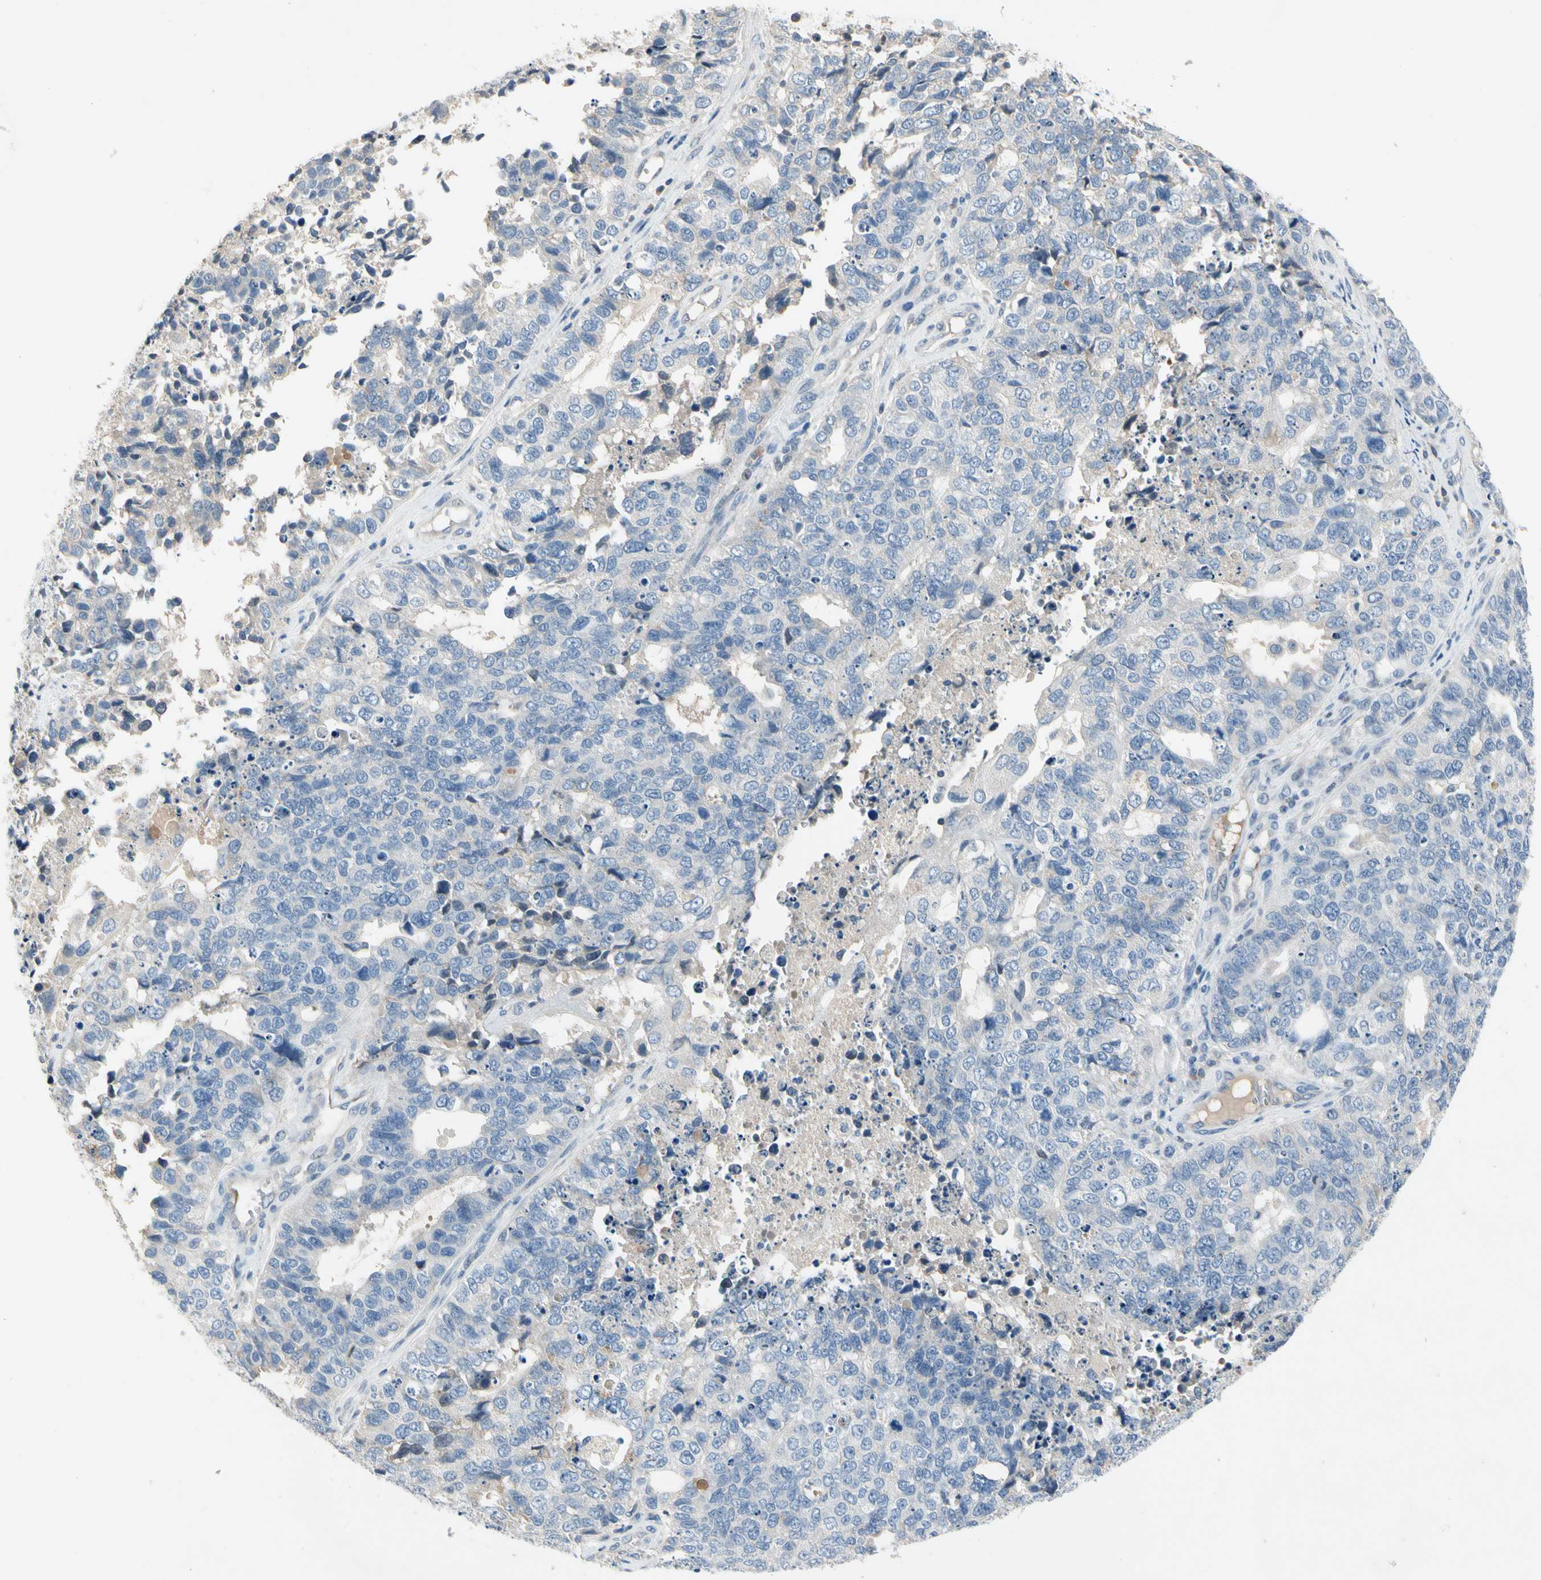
{"staining": {"intensity": "negative", "quantity": "none", "location": "none"}, "tissue": "cervical cancer", "cell_type": "Tumor cells", "image_type": "cancer", "snomed": [{"axis": "morphology", "description": "Squamous cell carcinoma, NOS"}, {"axis": "topography", "description": "Cervix"}], "caption": "IHC histopathology image of neoplastic tissue: human squamous cell carcinoma (cervical) stained with DAB displays no significant protein staining in tumor cells. The staining was performed using DAB (3,3'-diaminobenzidine) to visualize the protein expression in brown, while the nuclei were stained in blue with hematoxylin (Magnification: 20x).", "gene": "ECRG4", "patient": {"sex": "female", "age": 63}}